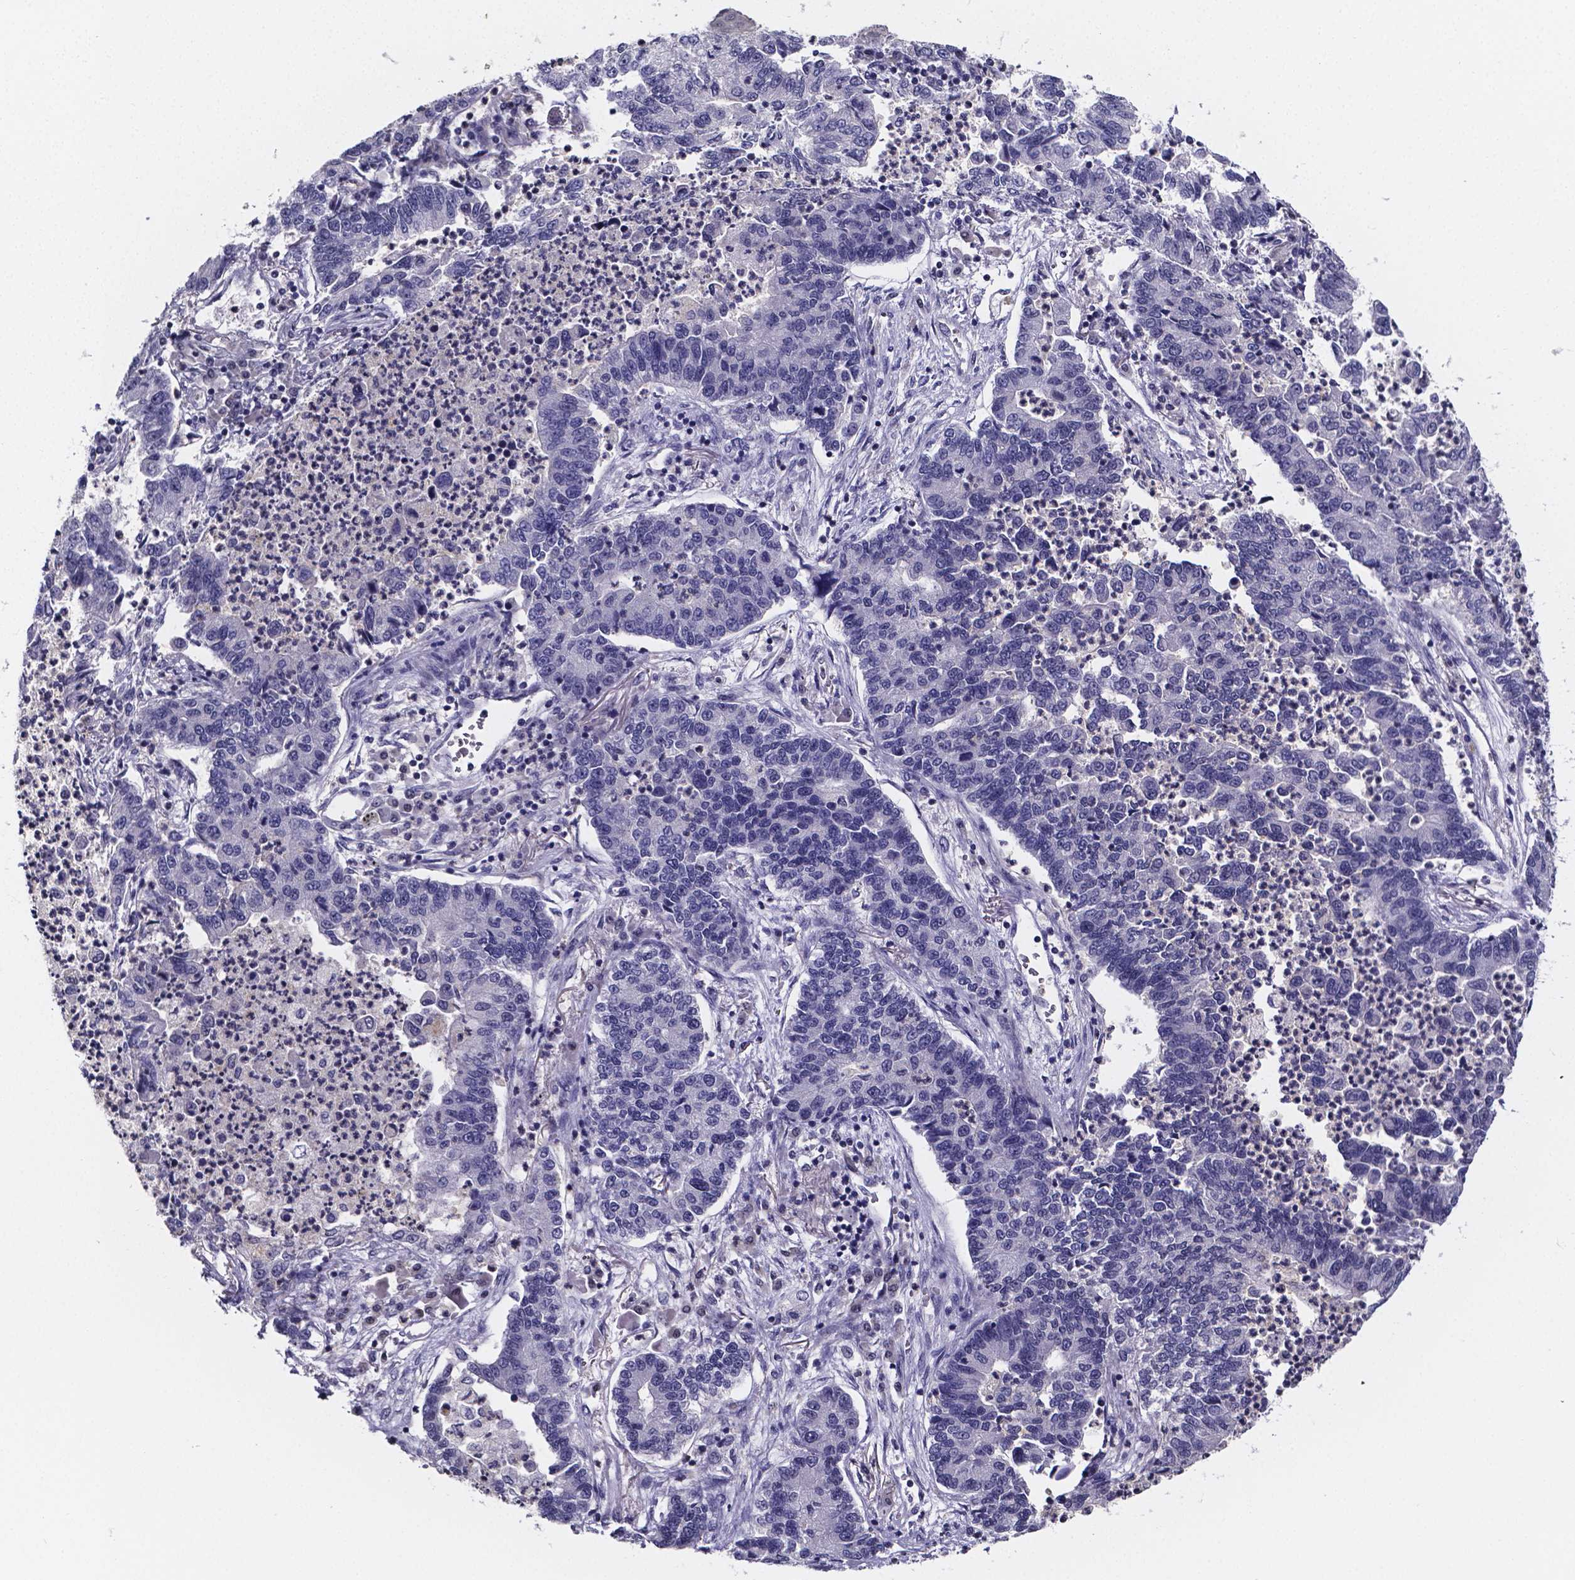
{"staining": {"intensity": "negative", "quantity": "none", "location": "none"}, "tissue": "lung cancer", "cell_type": "Tumor cells", "image_type": "cancer", "snomed": [{"axis": "morphology", "description": "Adenocarcinoma, NOS"}, {"axis": "topography", "description": "Lung"}], "caption": "IHC micrograph of lung cancer stained for a protein (brown), which exhibits no positivity in tumor cells. (Brightfield microscopy of DAB IHC at high magnification).", "gene": "IZUMO1", "patient": {"sex": "female", "age": 57}}